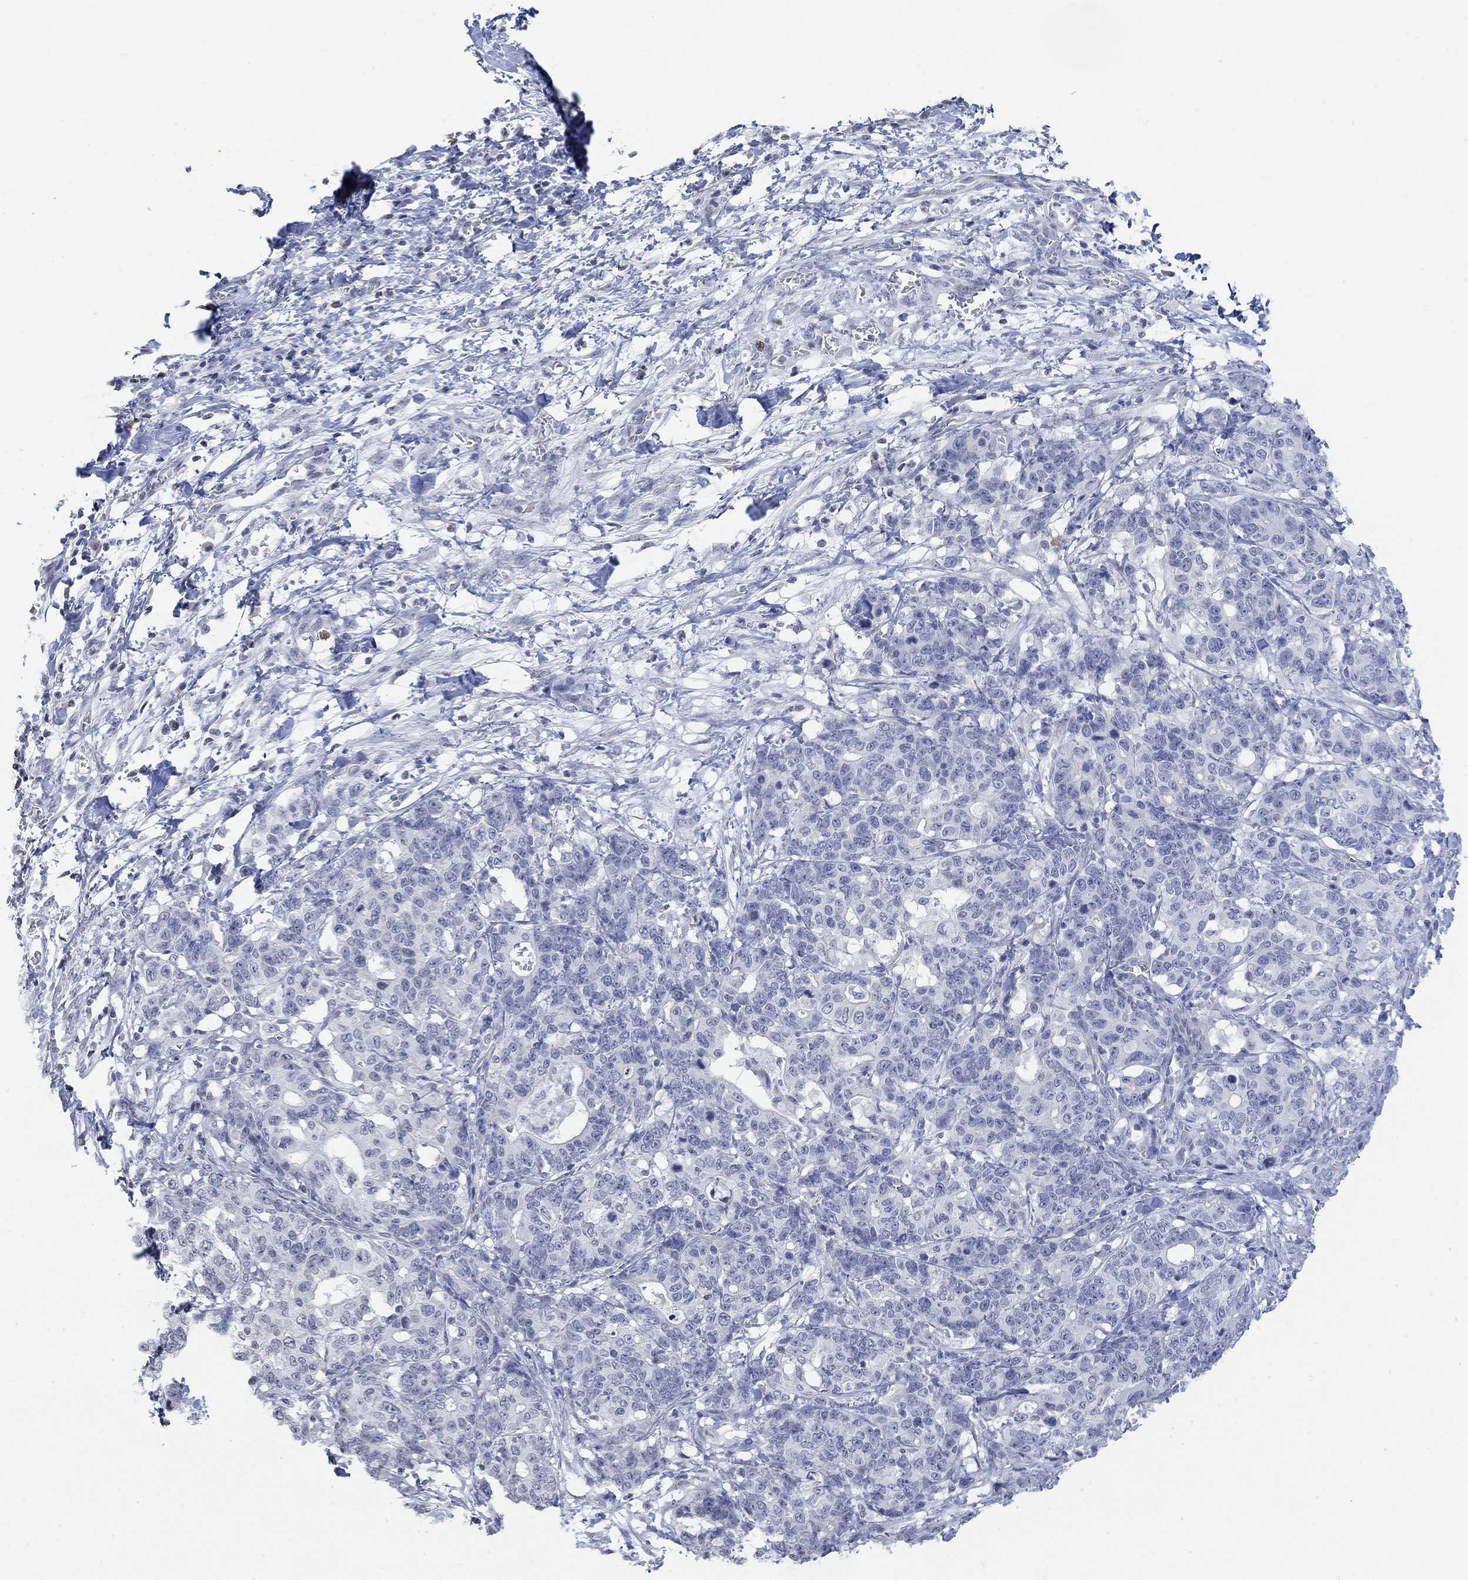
{"staining": {"intensity": "negative", "quantity": "none", "location": "none"}, "tissue": "stomach cancer", "cell_type": "Tumor cells", "image_type": "cancer", "snomed": [{"axis": "morphology", "description": "Normal tissue, NOS"}, {"axis": "morphology", "description": "Adenocarcinoma, NOS"}, {"axis": "topography", "description": "Stomach"}], "caption": "Histopathology image shows no significant protein staining in tumor cells of stomach adenocarcinoma.", "gene": "TMEM255A", "patient": {"sex": "female", "age": 64}}